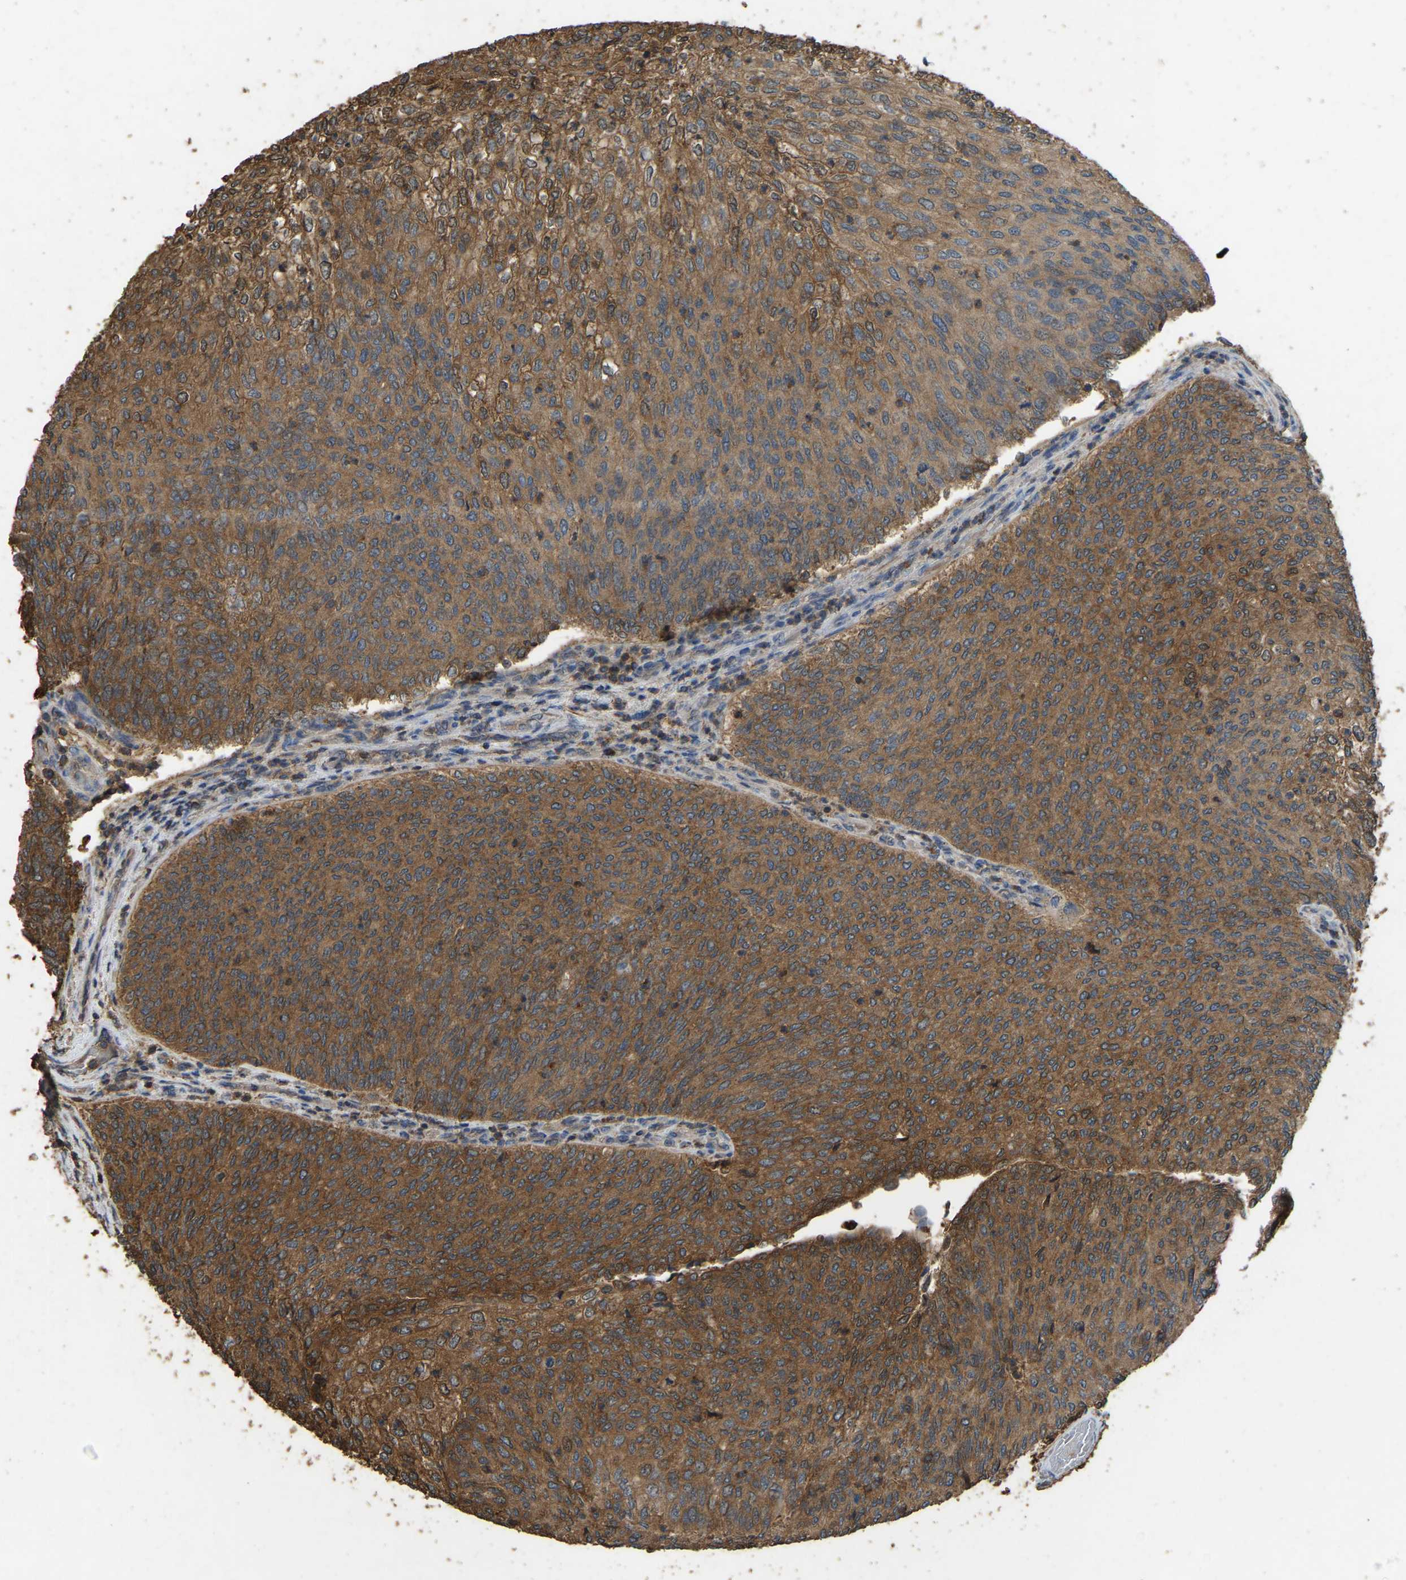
{"staining": {"intensity": "moderate", "quantity": ">75%", "location": "cytoplasmic/membranous"}, "tissue": "urothelial cancer", "cell_type": "Tumor cells", "image_type": "cancer", "snomed": [{"axis": "morphology", "description": "Urothelial carcinoma, Low grade"}, {"axis": "topography", "description": "Urinary bladder"}], "caption": "Immunohistochemistry histopathology image of neoplastic tissue: human low-grade urothelial carcinoma stained using IHC shows medium levels of moderate protein expression localized specifically in the cytoplasmic/membranous of tumor cells, appearing as a cytoplasmic/membranous brown color.", "gene": "FHIT", "patient": {"sex": "female", "age": 79}}